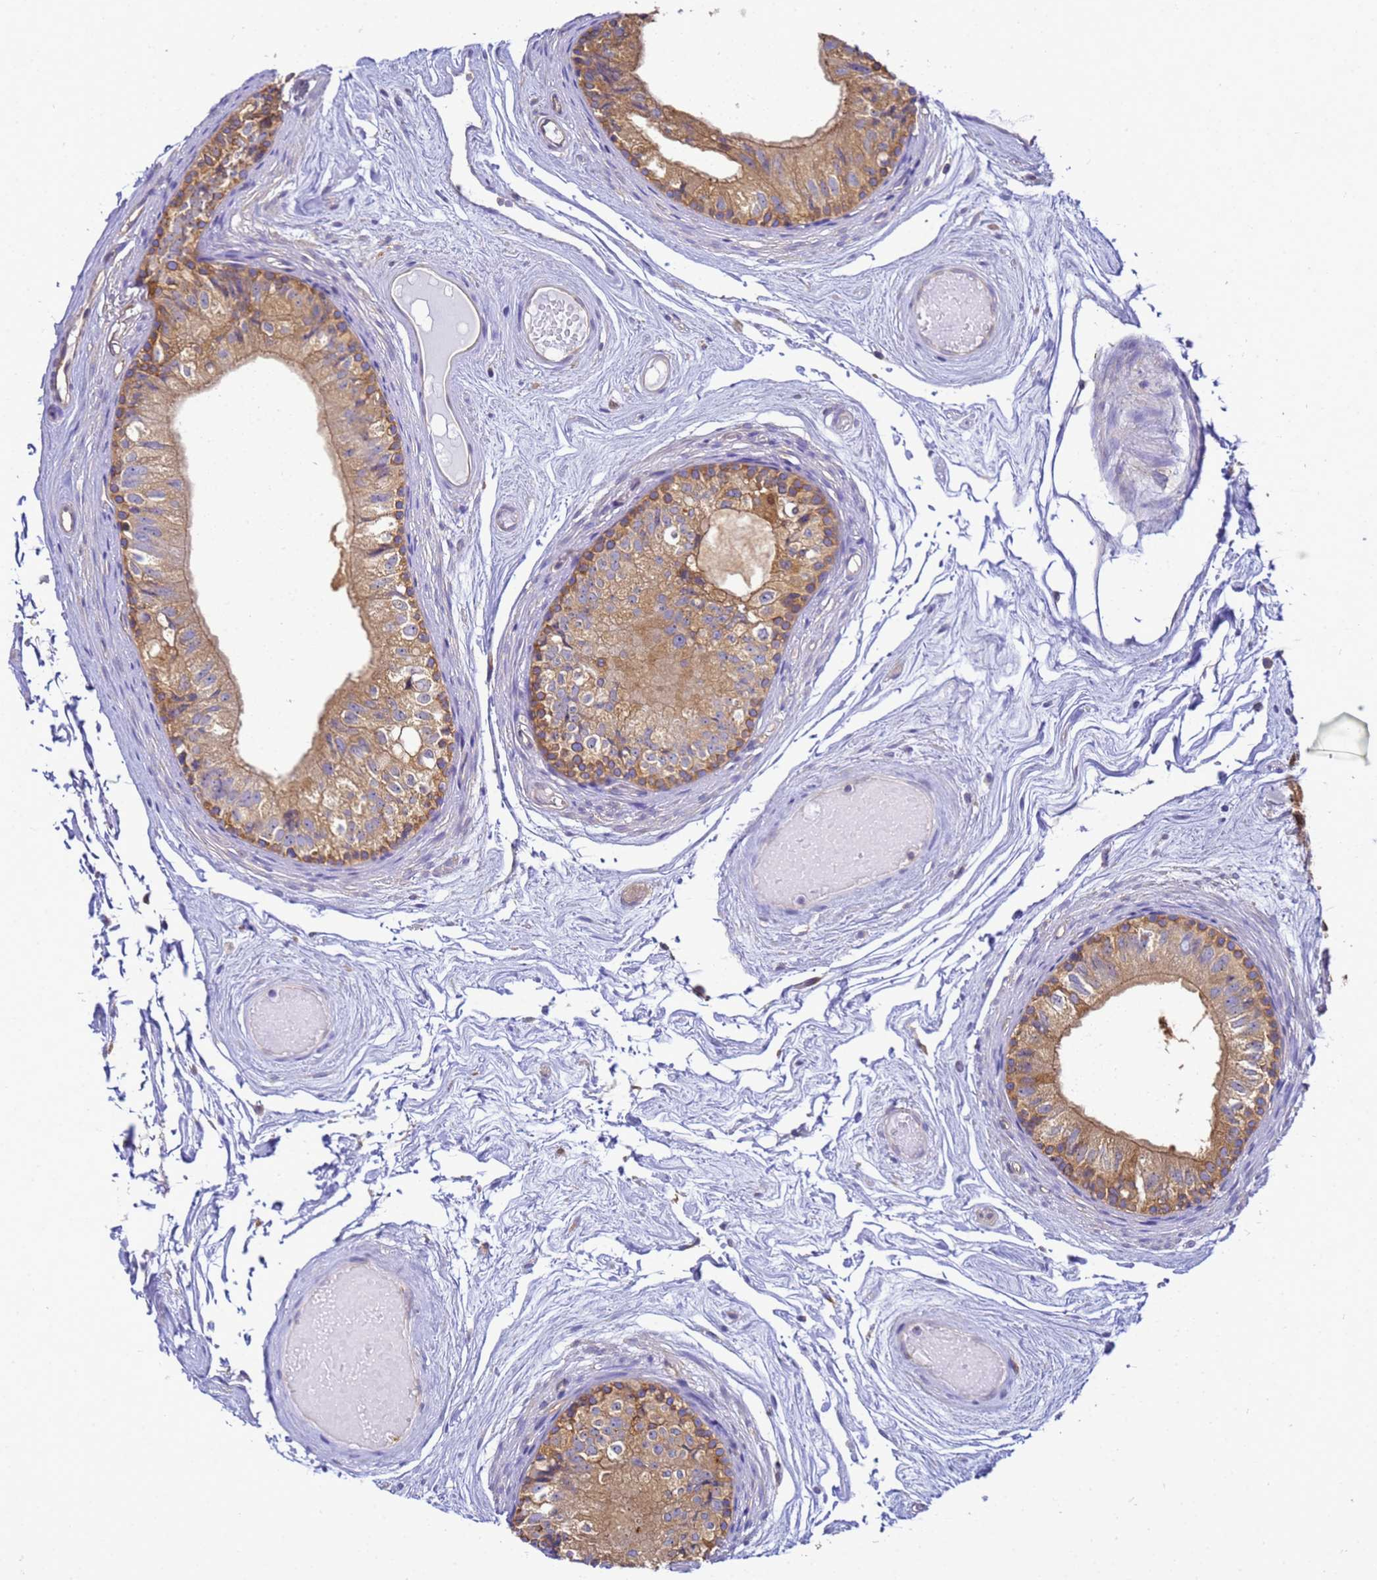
{"staining": {"intensity": "moderate", "quantity": ">75%", "location": "cytoplasmic/membranous"}, "tissue": "epididymis", "cell_type": "Glandular cells", "image_type": "normal", "snomed": [{"axis": "morphology", "description": "Normal tissue, NOS"}, {"axis": "topography", "description": "Epididymis"}], "caption": "Glandular cells show medium levels of moderate cytoplasmic/membranous positivity in approximately >75% of cells in normal human epididymis.", "gene": "NARS1", "patient": {"sex": "male", "age": 79}}